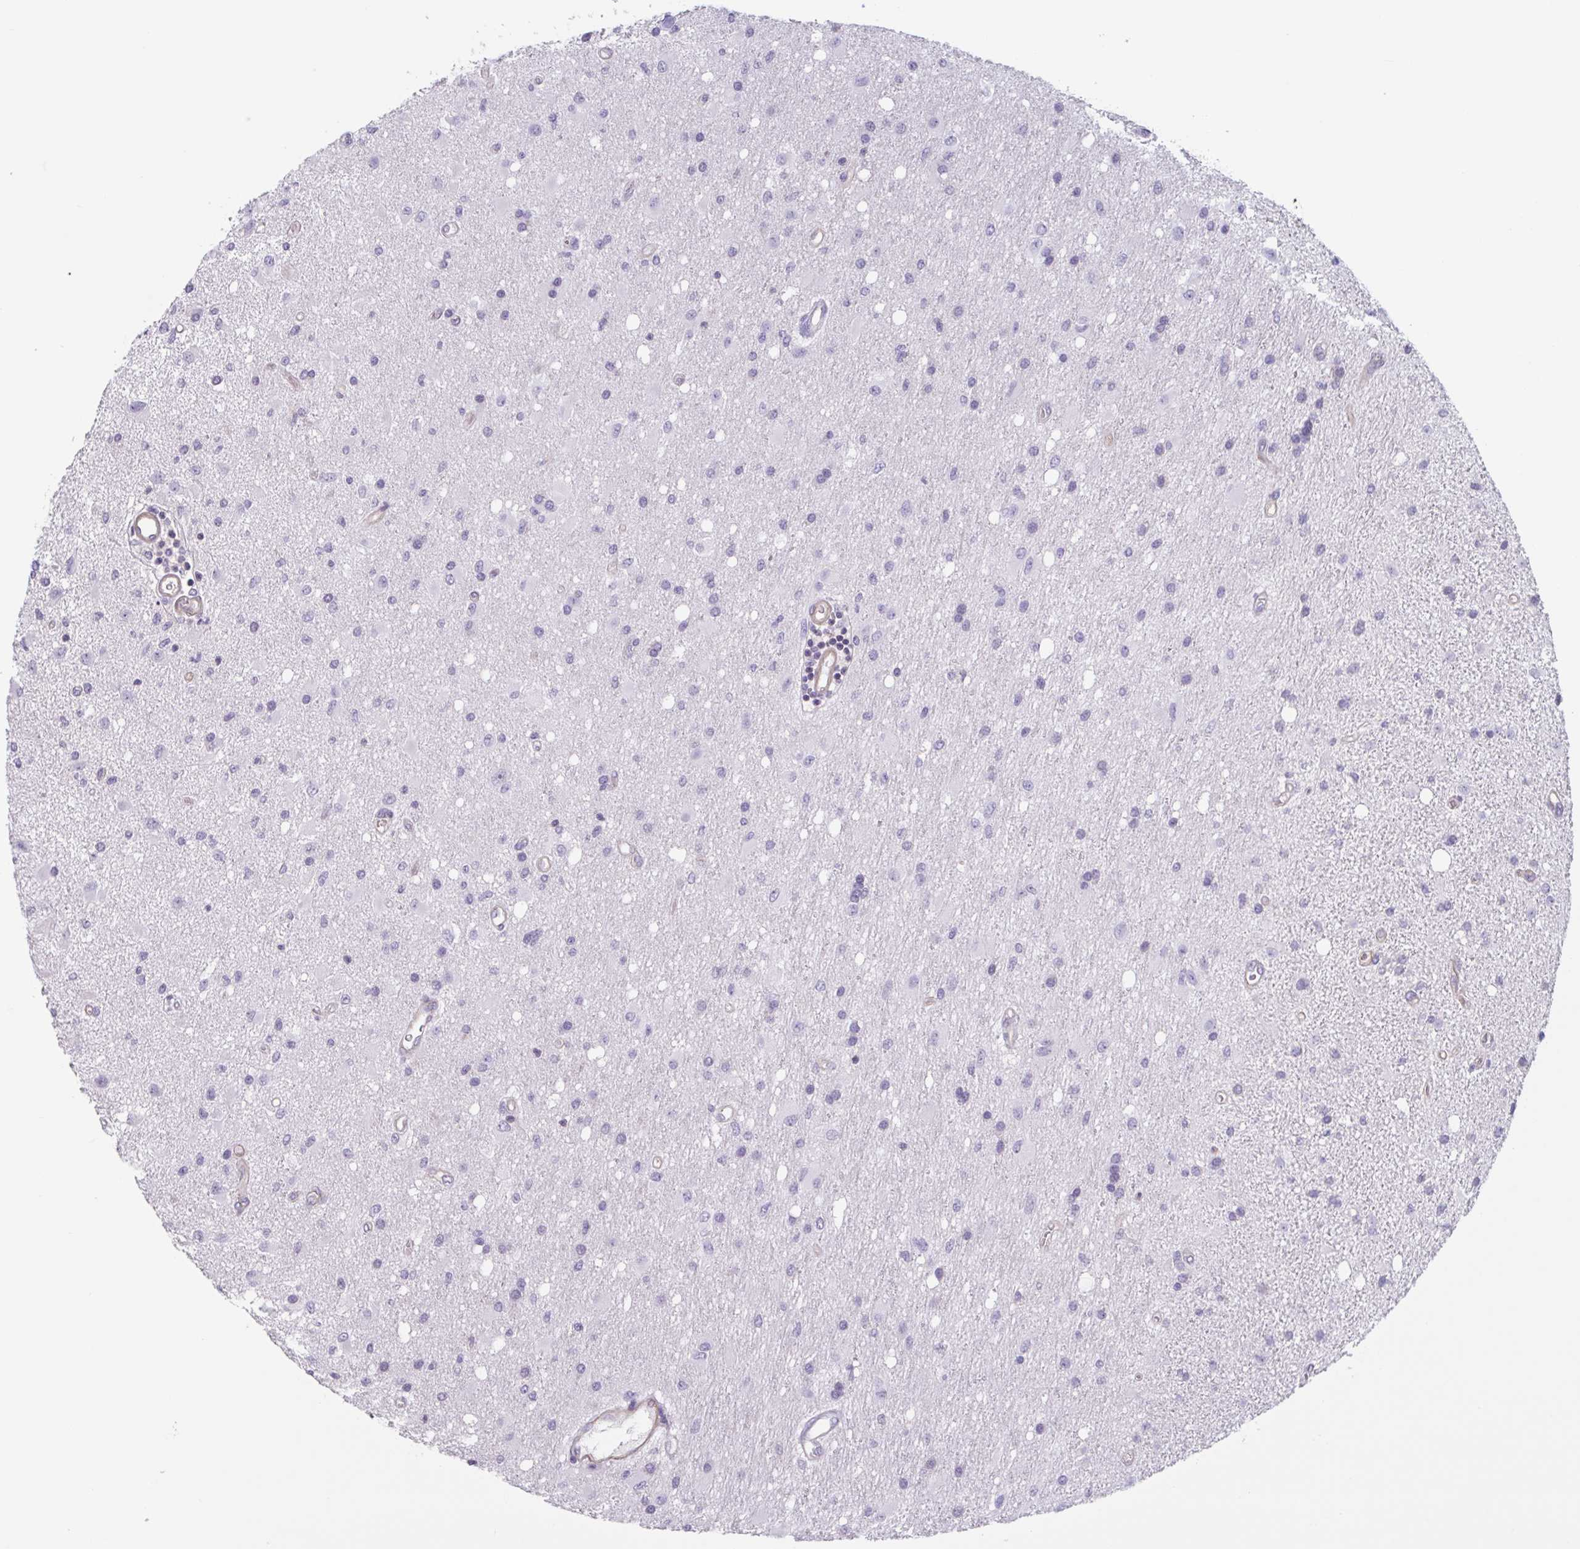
{"staining": {"intensity": "negative", "quantity": "none", "location": "none"}, "tissue": "glioma", "cell_type": "Tumor cells", "image_type": "cancer", "snomed": [{"axis": "morphology", "description": "Glioma, malignant, High grade"}, {"axis": "topography", "description": "Brain"}], "caption": "Protein analysis of malignant glioma (high-grade) demonstrates no significant positivity in tumor cells.", "gene": "SHISA7", "patient": {"sex": "male", "age": 67}}